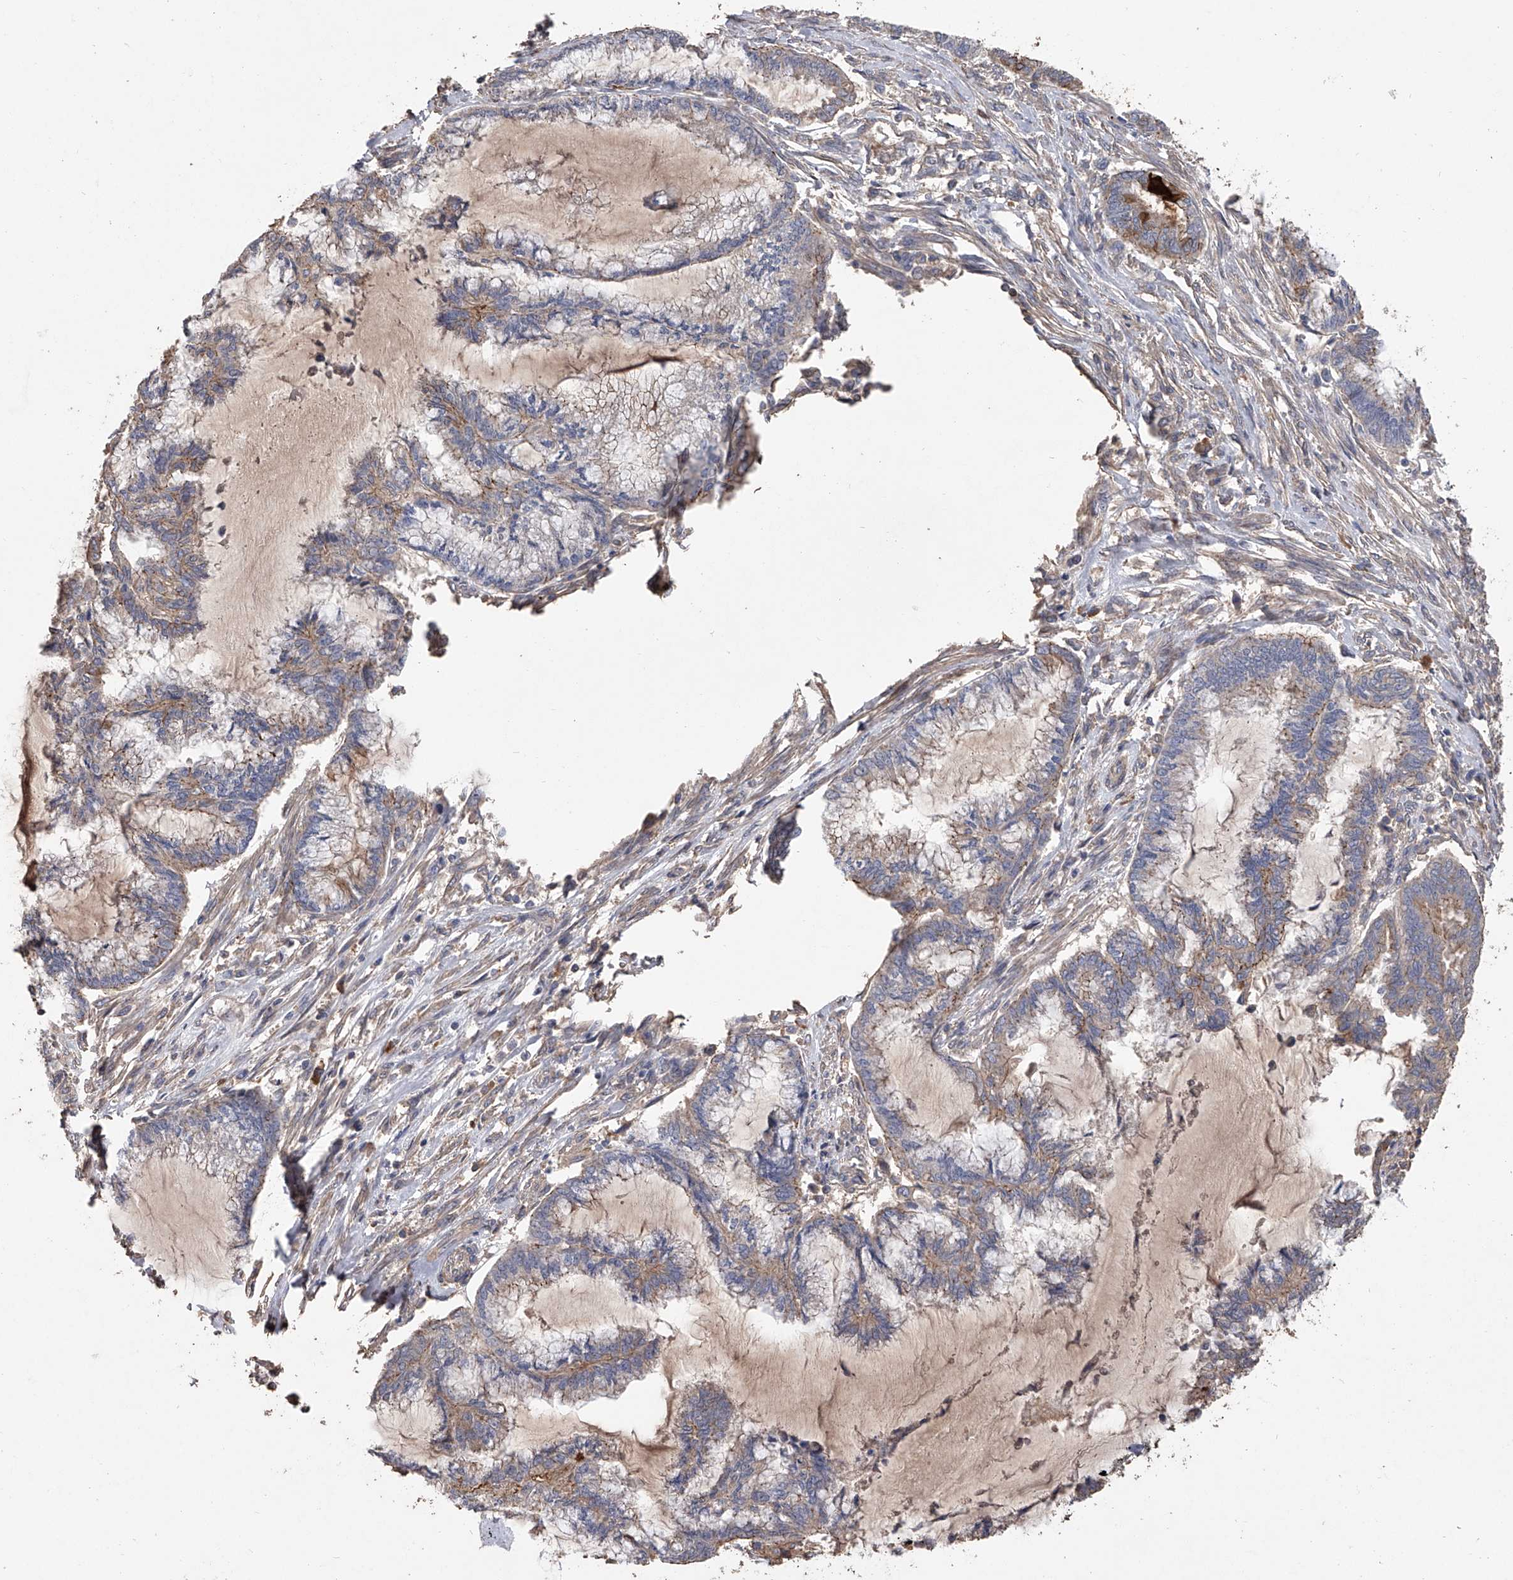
{"staining": {"intensity": "weak", "quantity": "25%-75%", "location": "cytoplasmic/membranous"}, "tissue": "endometrial cancer", "cell_type": "Tumor cells", "image_type": "cancer", "snomed": [{"axis": "morphology", "description": "Adenocarcinoma, NOS"}, {"axis": "topography", "description": "Endometrium"}], "caption": "Protein expression analysis of adenocarcinoma (endometrial) exhibits weak cytoplasmic/membranous staining in approximately 25%-75% of tumor cells.", "gene": "ZNF343", "patient": {"sex": "female", "age": 86}}